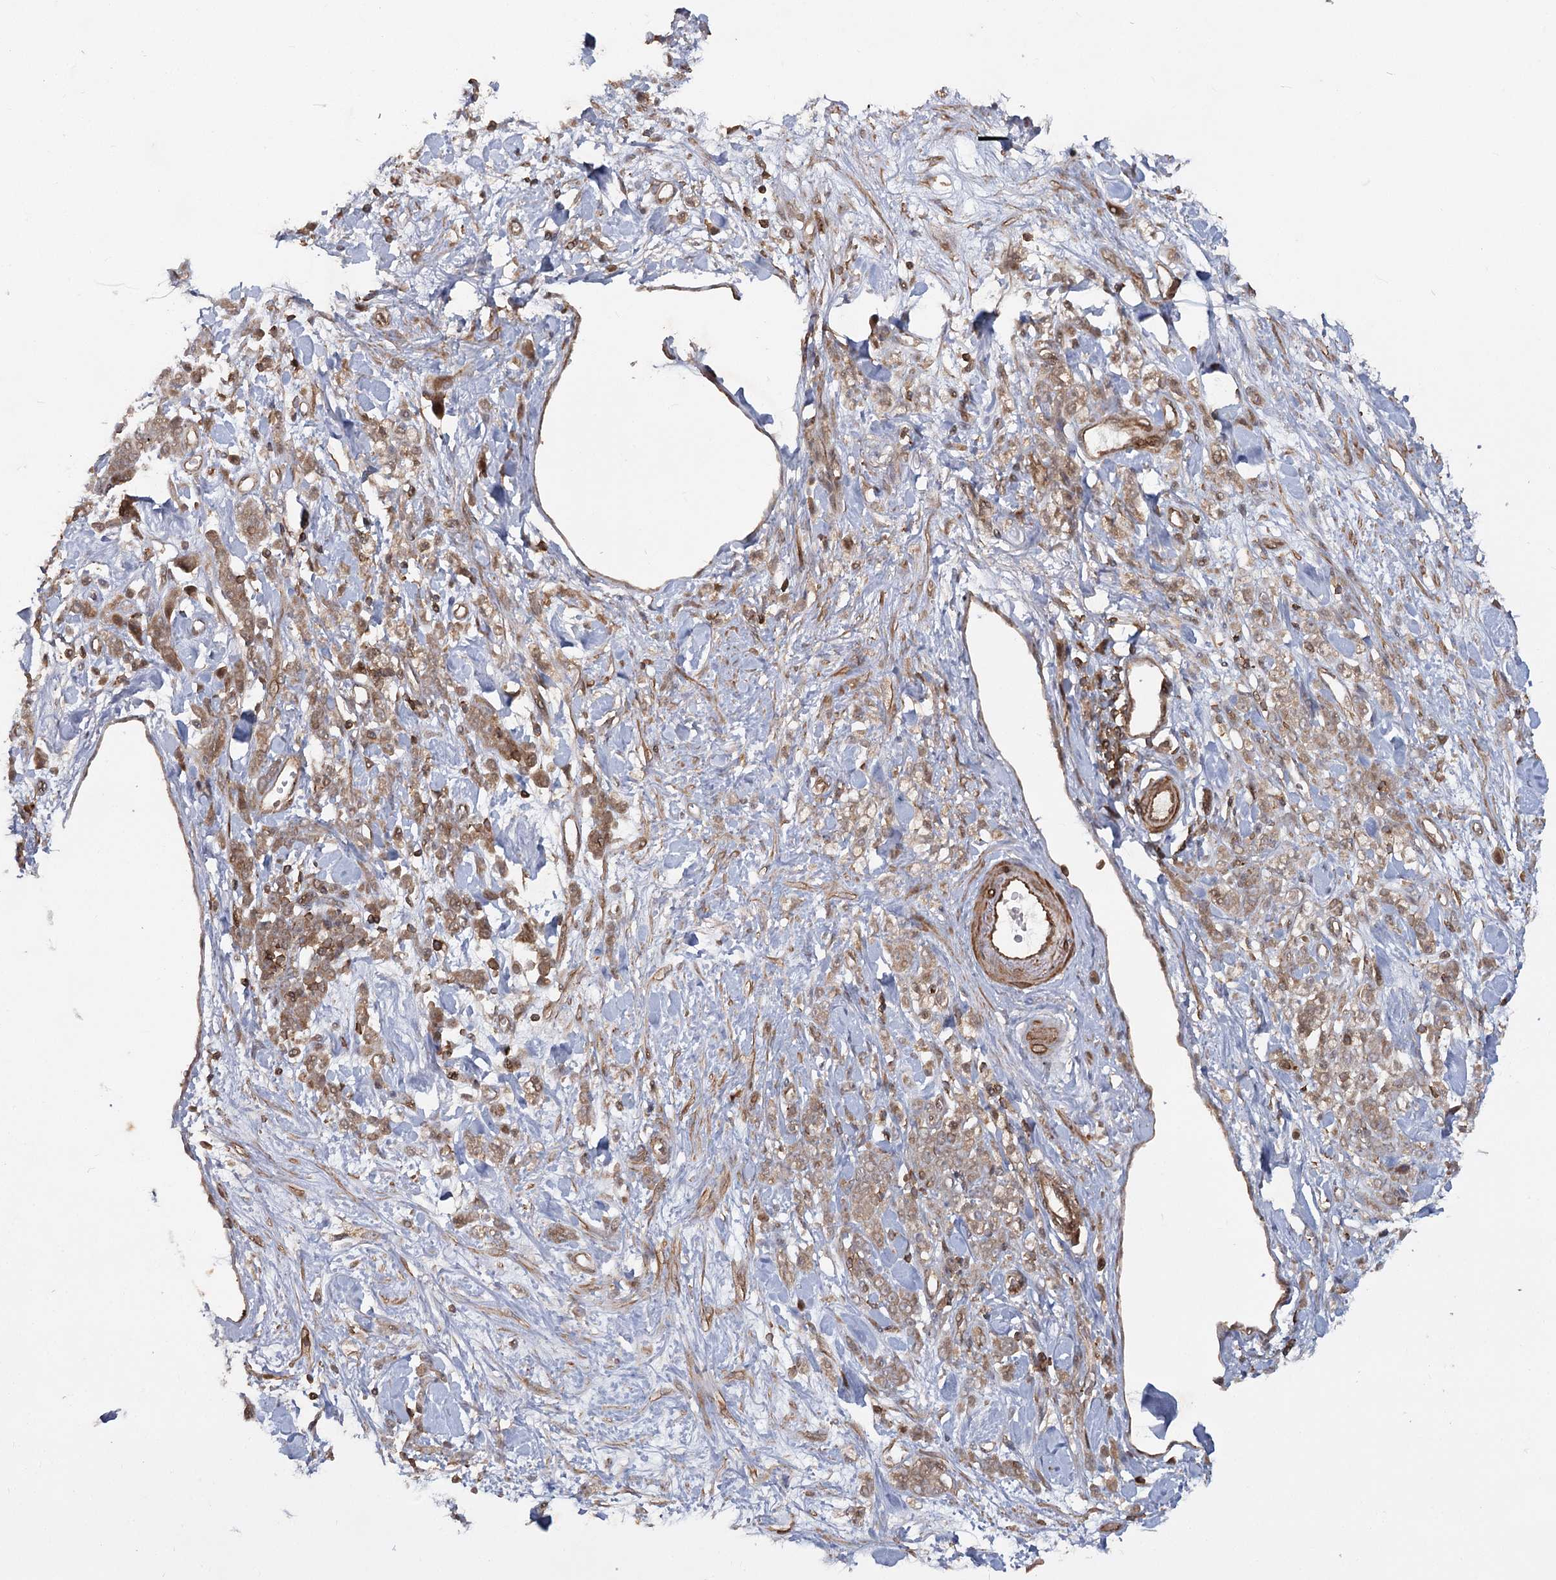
{"staining": {"intensity": "moderate", "quantity": ">75%", "location": "cytoplasmic/membranous"}, "tissue": "stomach cancer", "cell_type": "Tumor cells", "image_type": "cancer", "snomed": [{"axis": "morphology", "description": "Normal tissue, NOS"}, {"axis": "morphology", "description": "Adenocarcinoma, NOS"}, {"axis": "topography", "description": "Stomach"}], "caption": "Stomach adenocarcinoma stained with a protein marker shows moderate staining in tumor cells.", "gene": "MDFIC", "patient": {"sex": "male", "age": 82}}